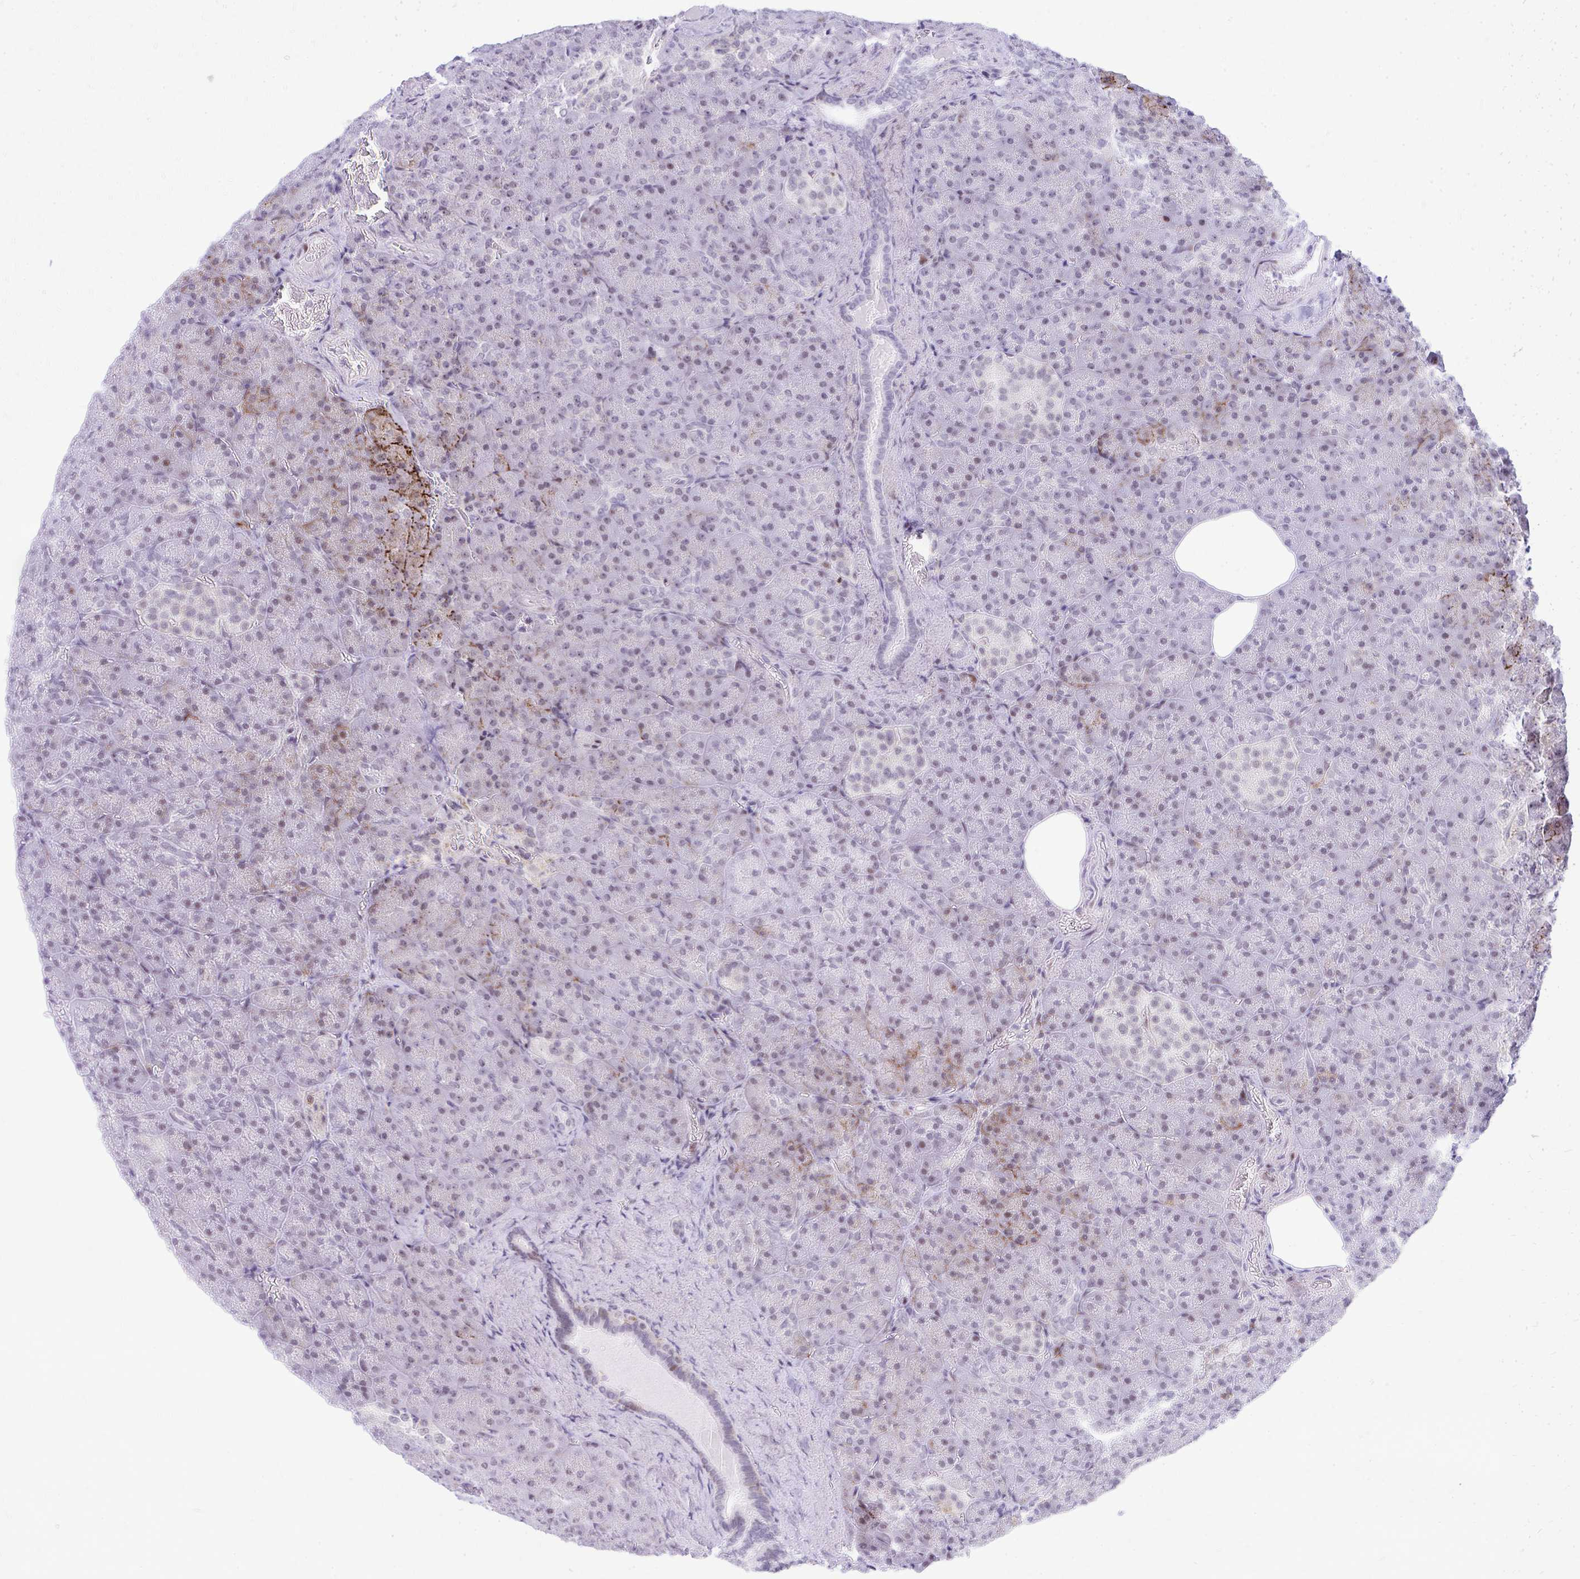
{"staining": {"intensity": "moderate", "quantity": "<25%", "location": "cytoplasmic/membranous,nuclear"}, "tissue": "pancreas", "cell_type": "Exocrine glandular cells", "image_type": "normal", "snomed": [{"axis": "morphology", "description": "Normal tissue, NOS"}, {"axis": "topography", "description": "Pancreas"}], "caption": "Immunohistochemical staining of normal pancreas shows <25% levels of moderate cytoplasmic/membranous,nuclear protein positivity in approximately <25% of exocrine glandular cells. Immunohistochemistry (ihc) stains the protein in brown and the nuclei are stained blue.", "gene": "GLDN", "patient": {"sex": "female", "age": 74}}